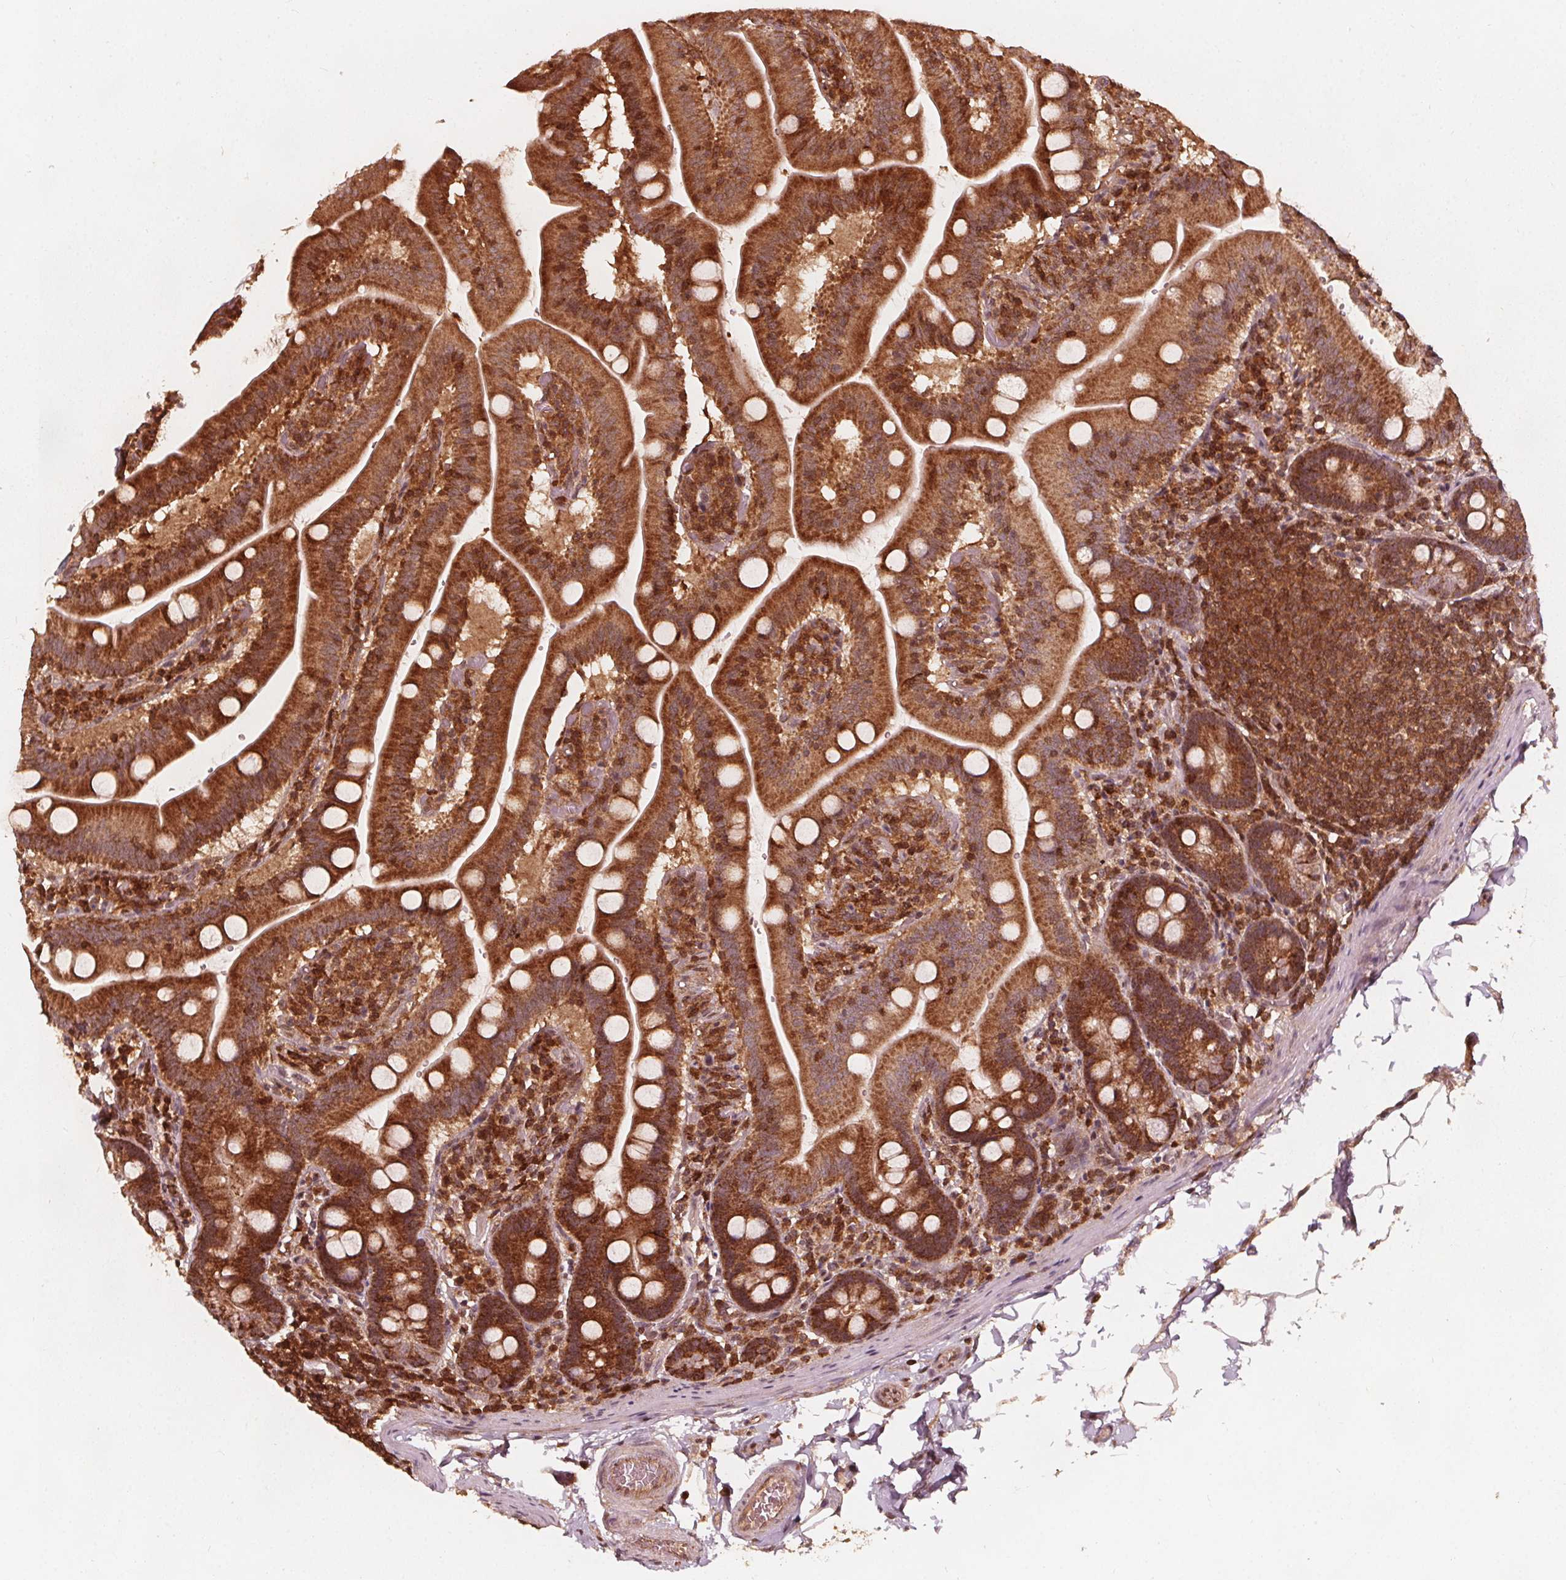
{"staining": {"intensity": "strong", "quantity": ">75%", "location": "cytoplasmic/membranous"}, "tissue": "small intestine", "cell_type": "Glandular cells", "image_type": "normal", "snomed": [{"axis": "morphology", "description": "Normal tissue, NOS"}, {"axis": "topography", "description": "Small intestine"}], "caption": "Immunohistochemical staining of normal human small intestine demonstrates strong cytoplasmic/membranous protein expression in approximately >75% of glandular cells.", "gene": "AIP", "patient": {"sex": "male", "age": 37}}